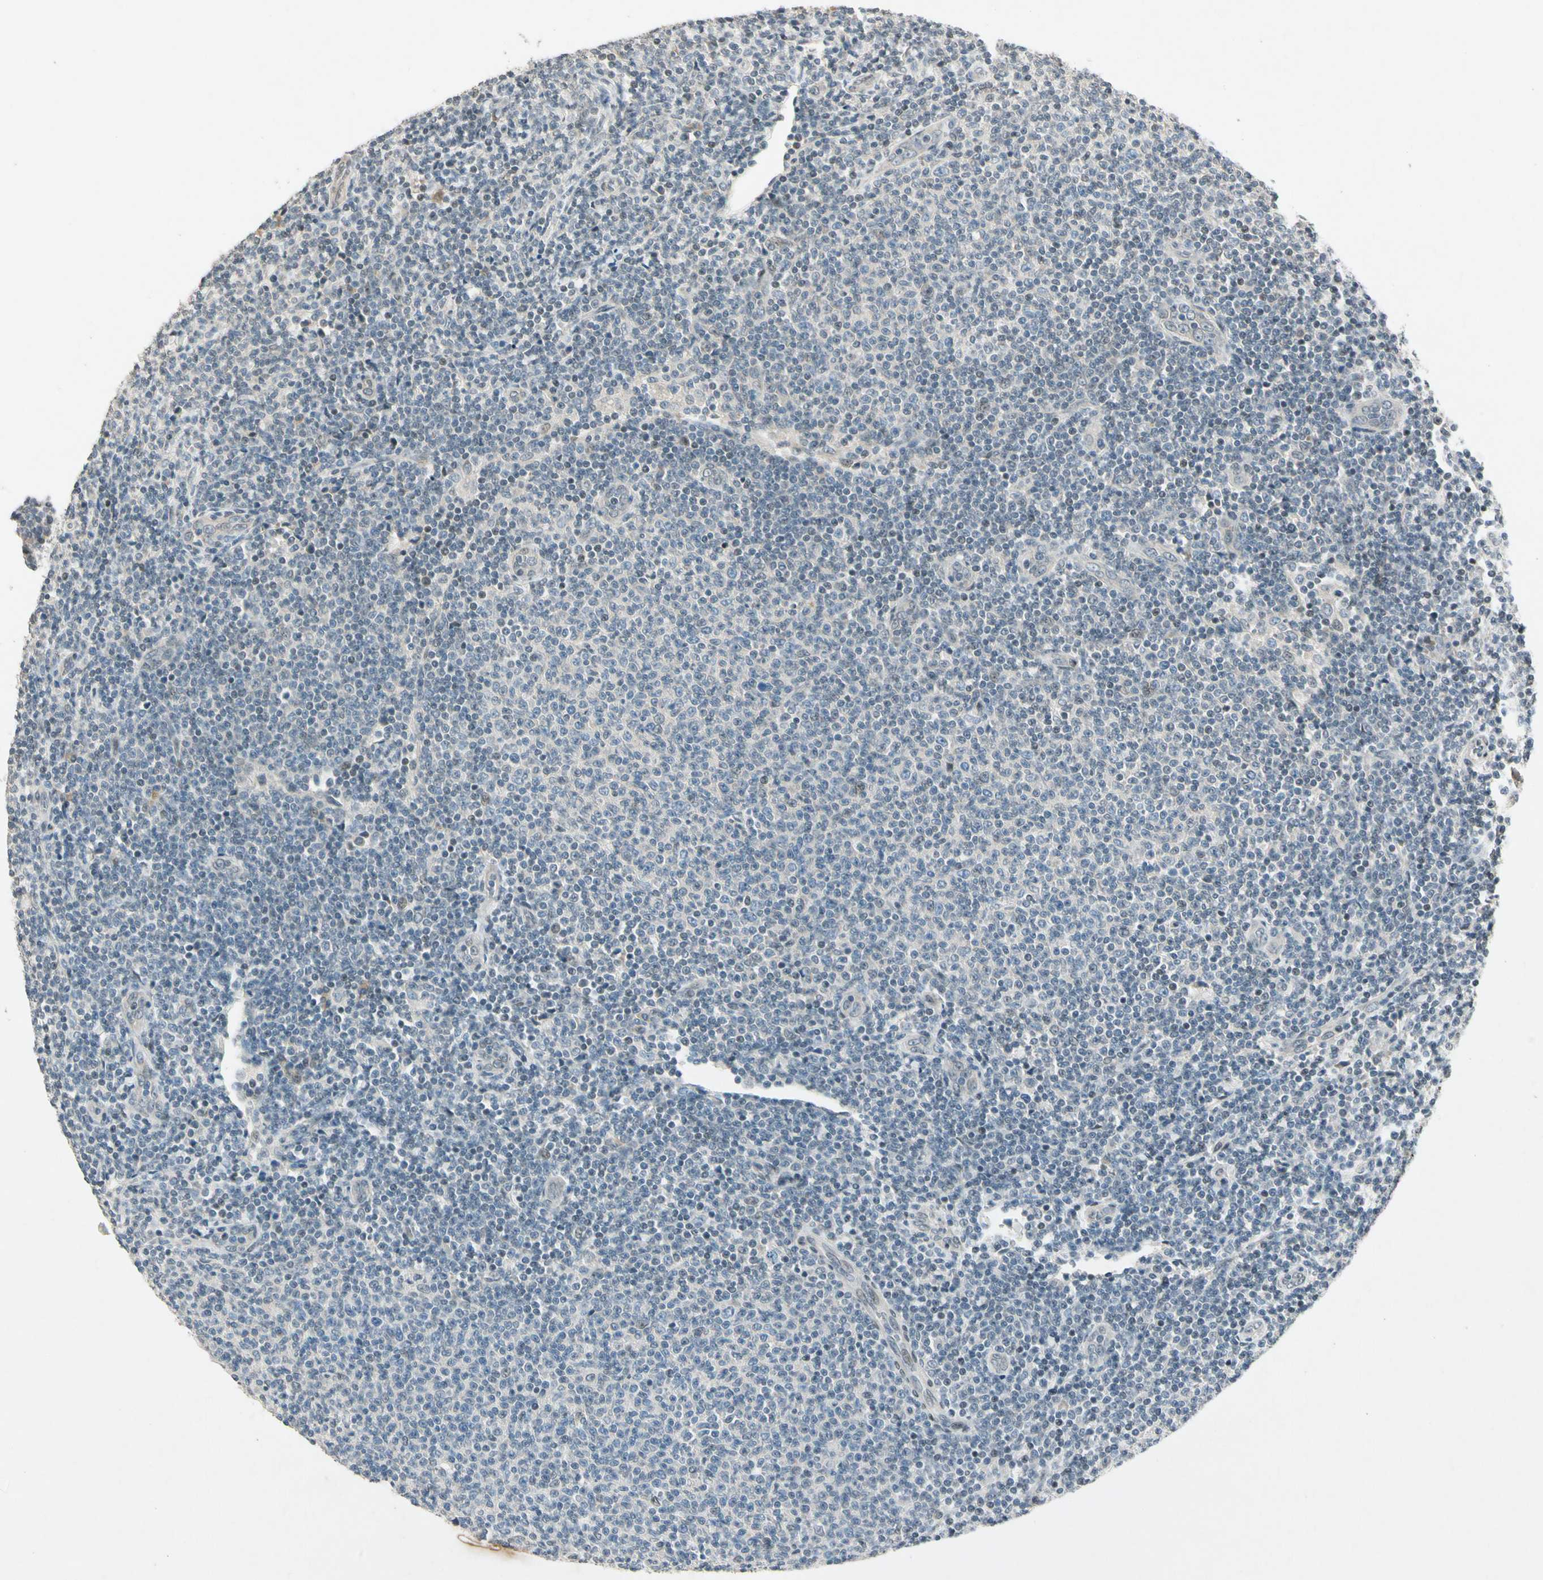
{"staining": {"intensity": "weak", "quantity": "<25%", "location": "nuclear"}, "tissue": "lymphoma", "cell_type": "Tumor cells", "image_type": "cancer", "snomed": [{"axis": "morphology", "description": "Malignant lymphoma, non-Hodgkin's type, Low grade"}, {"axis": "topography", "description": "Lymph node"}], "caption": "This is a photomicrograph of IHC staining of malignant lymphoma, non-Hodgkin's type (low-grade), which shows no positivity in tumor cells.", "gene": "ZBTB4", "patient": {"sex": "male", "age": 66}}